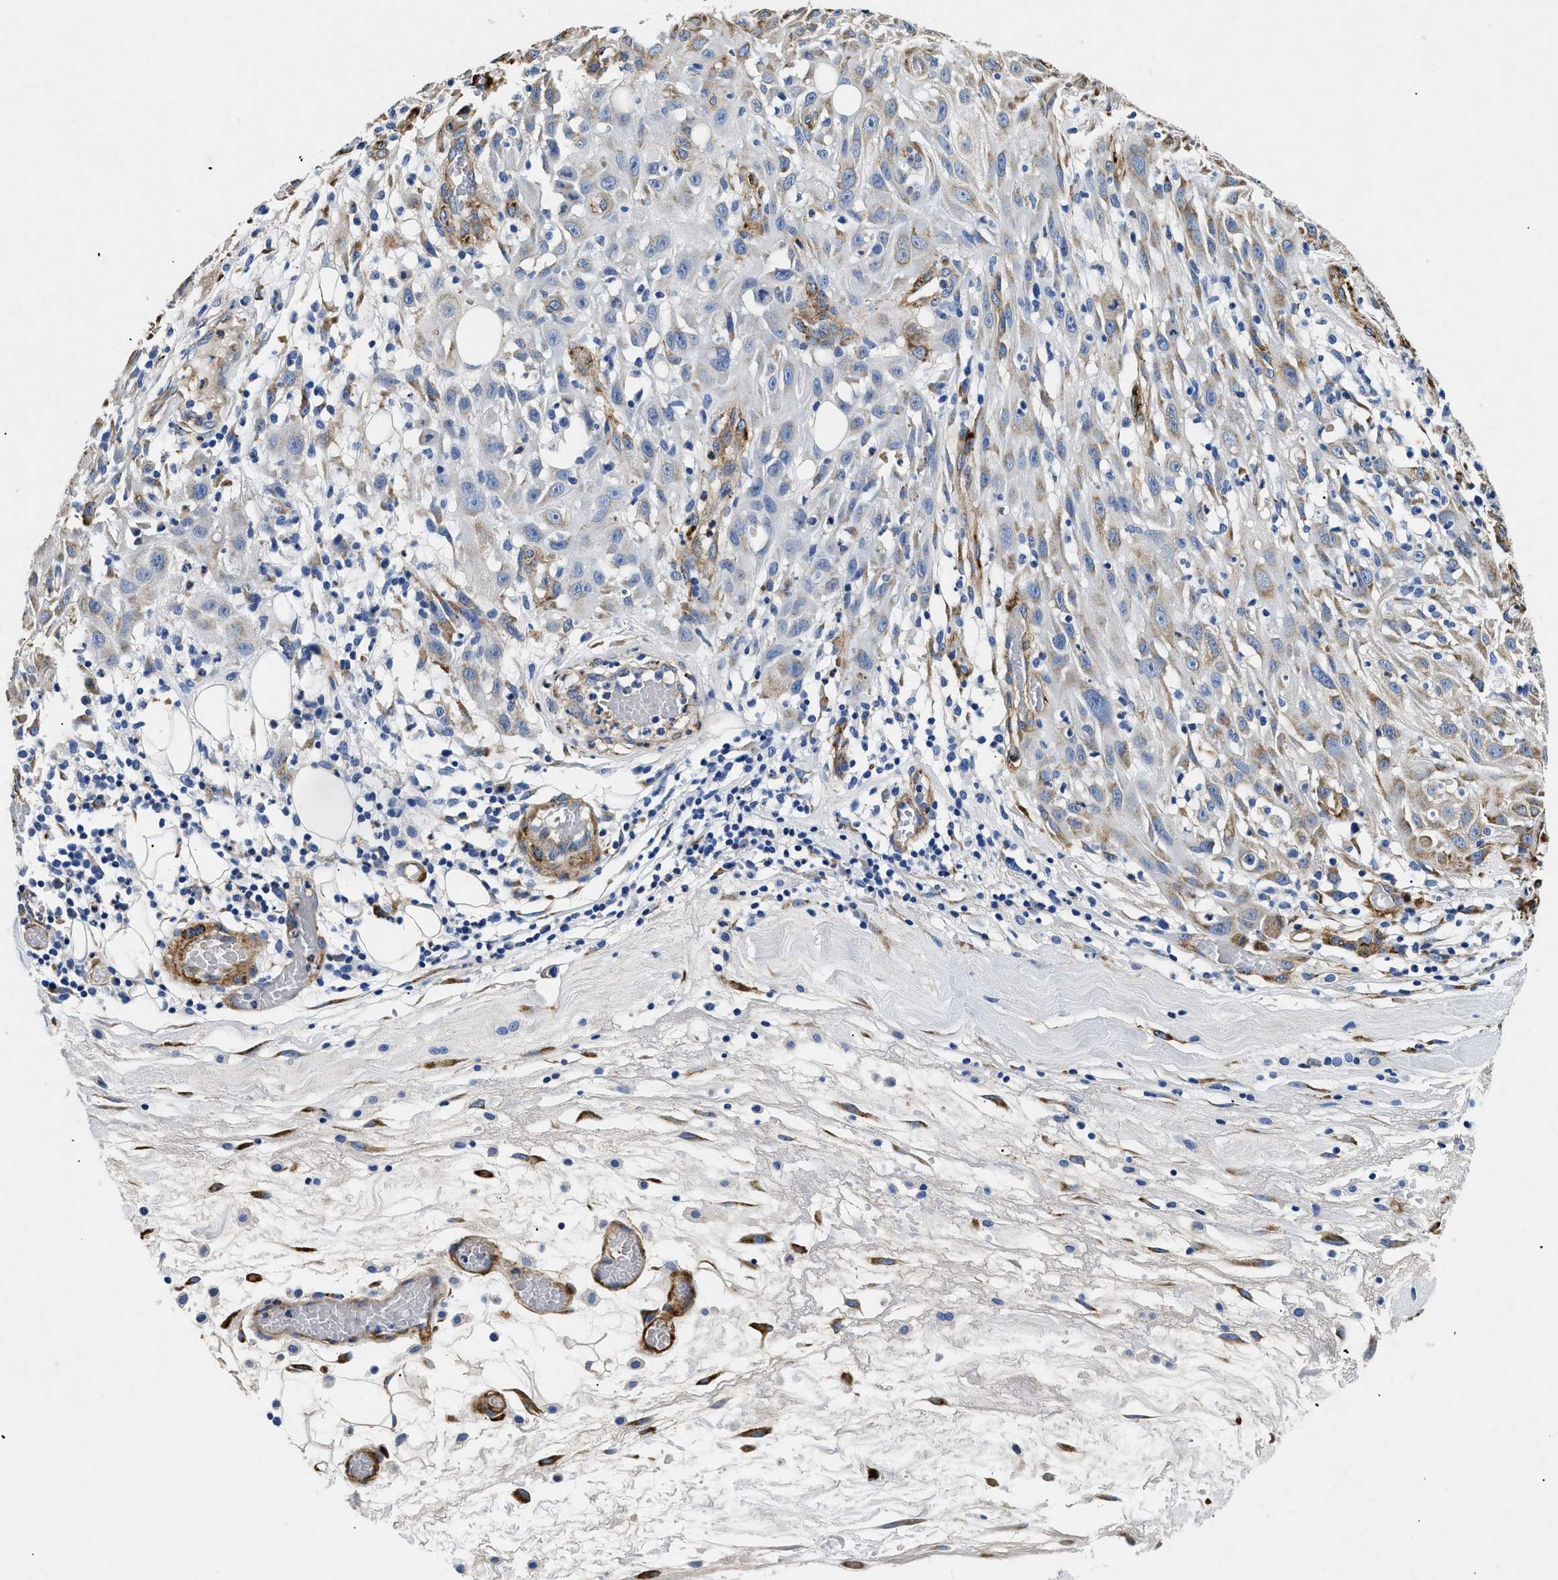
{"staining": {"intensity": "weak", "quantity": "<25%", "location": "cytoplasmic/membranous"}, "tissue": "skin cancer", "cell_type": "Tumor cells", "image_type": "cancer", "snomed": [{"axis": "morphology", "description": "Squamous cell carcinoma, NOS"}, {"axis": "topography", "description": "Skin"}], "caption": "A high-resolution histopathology image shows immunohistochemistry (IHC) staining of skin cancer (squamous cell carcinoma), which demonstrates no significant staining in tumor cells.", "gene": "LAMA3", "patient": {"sex": "male", "age": 75}}